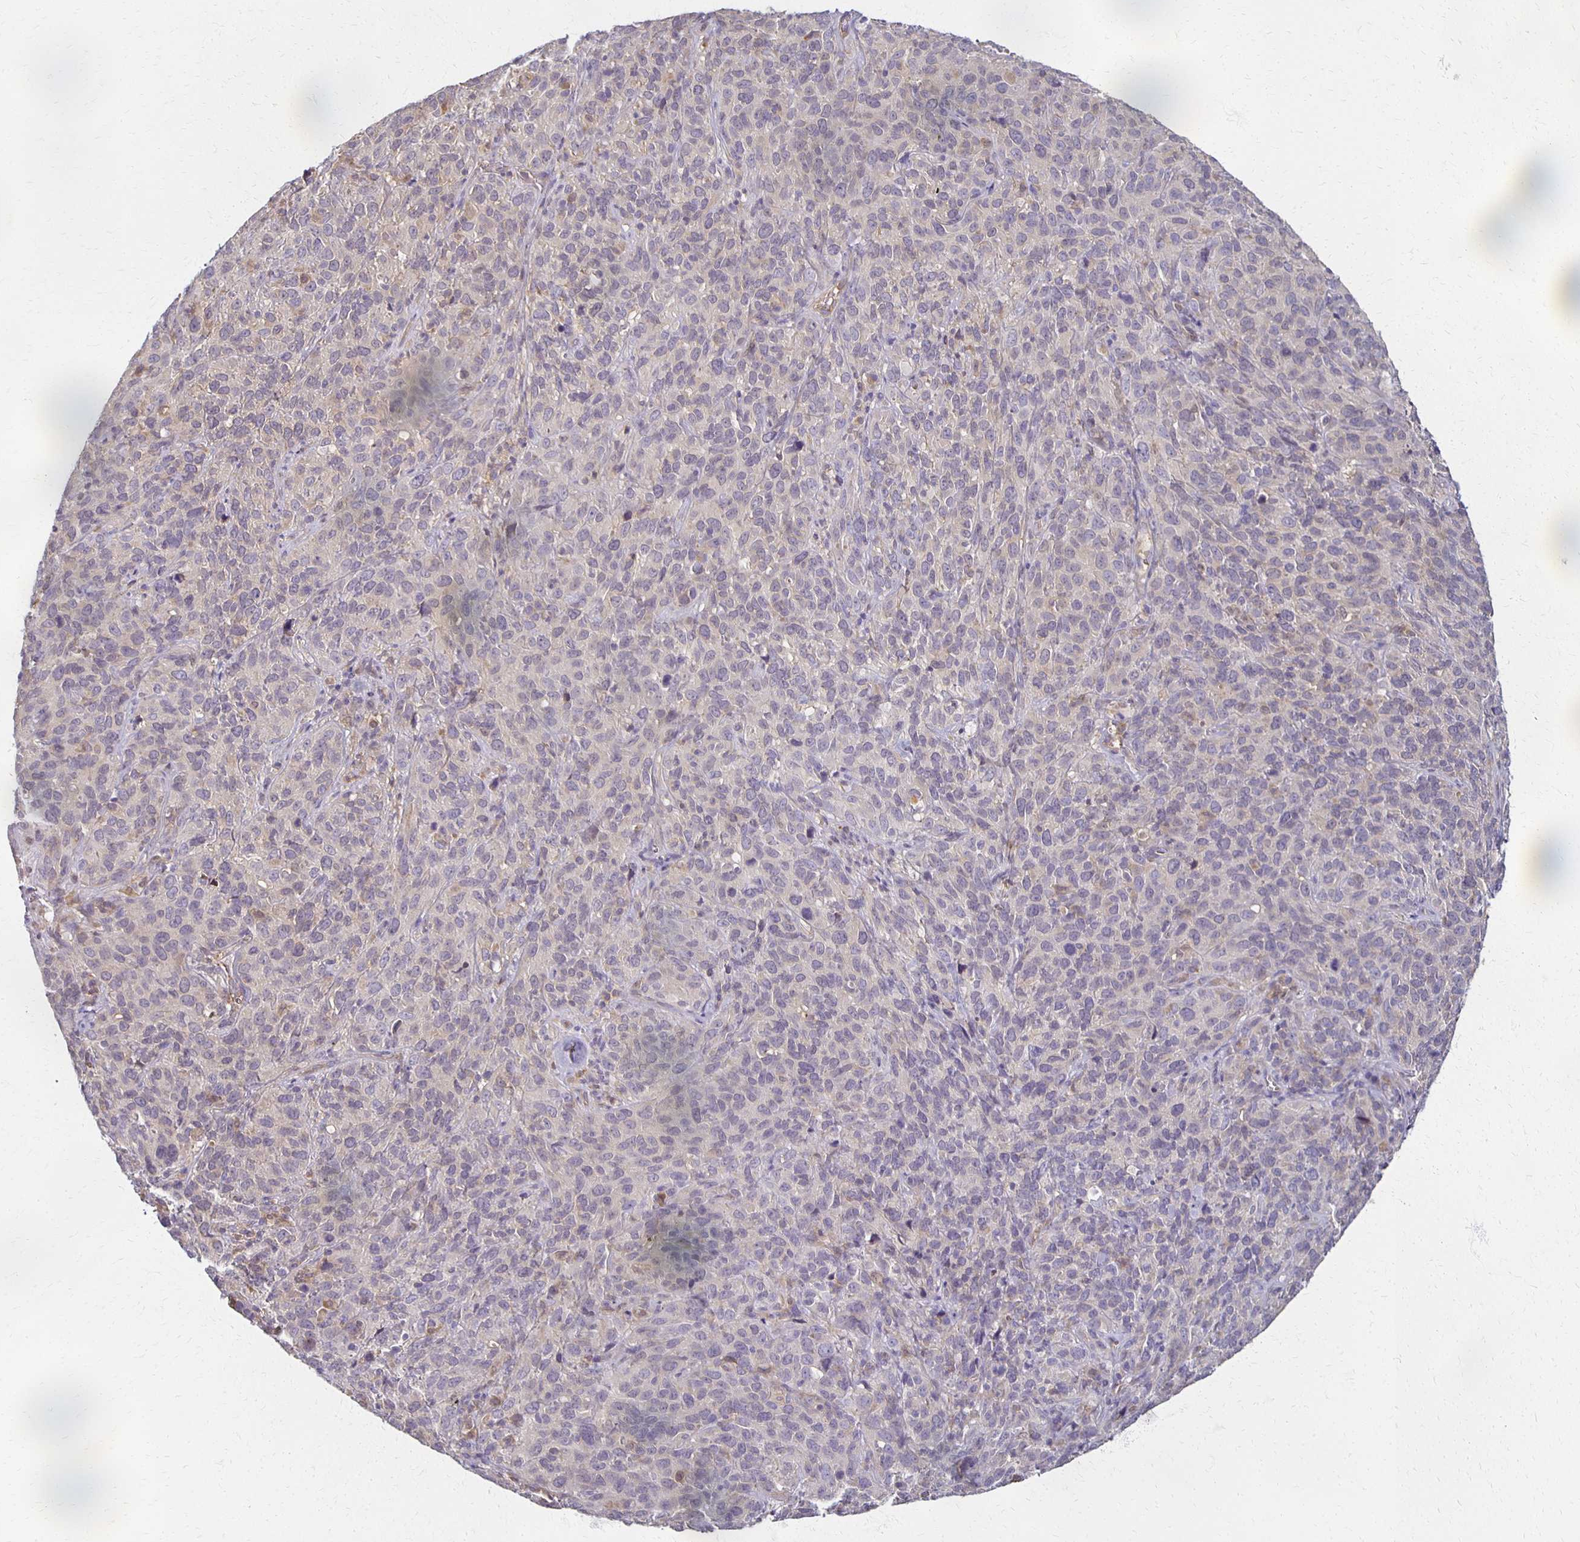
{"staining": {"intensity": "negative", "quantity": "none", "location": "none"}, "tissue": "cervical cancer", "cell_type": "Tumor cells", "image_type": "cancer", "snomed": [{"axis": "morphology", "description": "Squamous cell carcinoma, NOS"}, {"axis": "topography", "description": "Cervix"}], "caption": "The photomicrograph displays no significant positivity in tumor cells of cervical cancer.", "gene": "GPX4", "patient": {"sex": "female", "age": 51}}